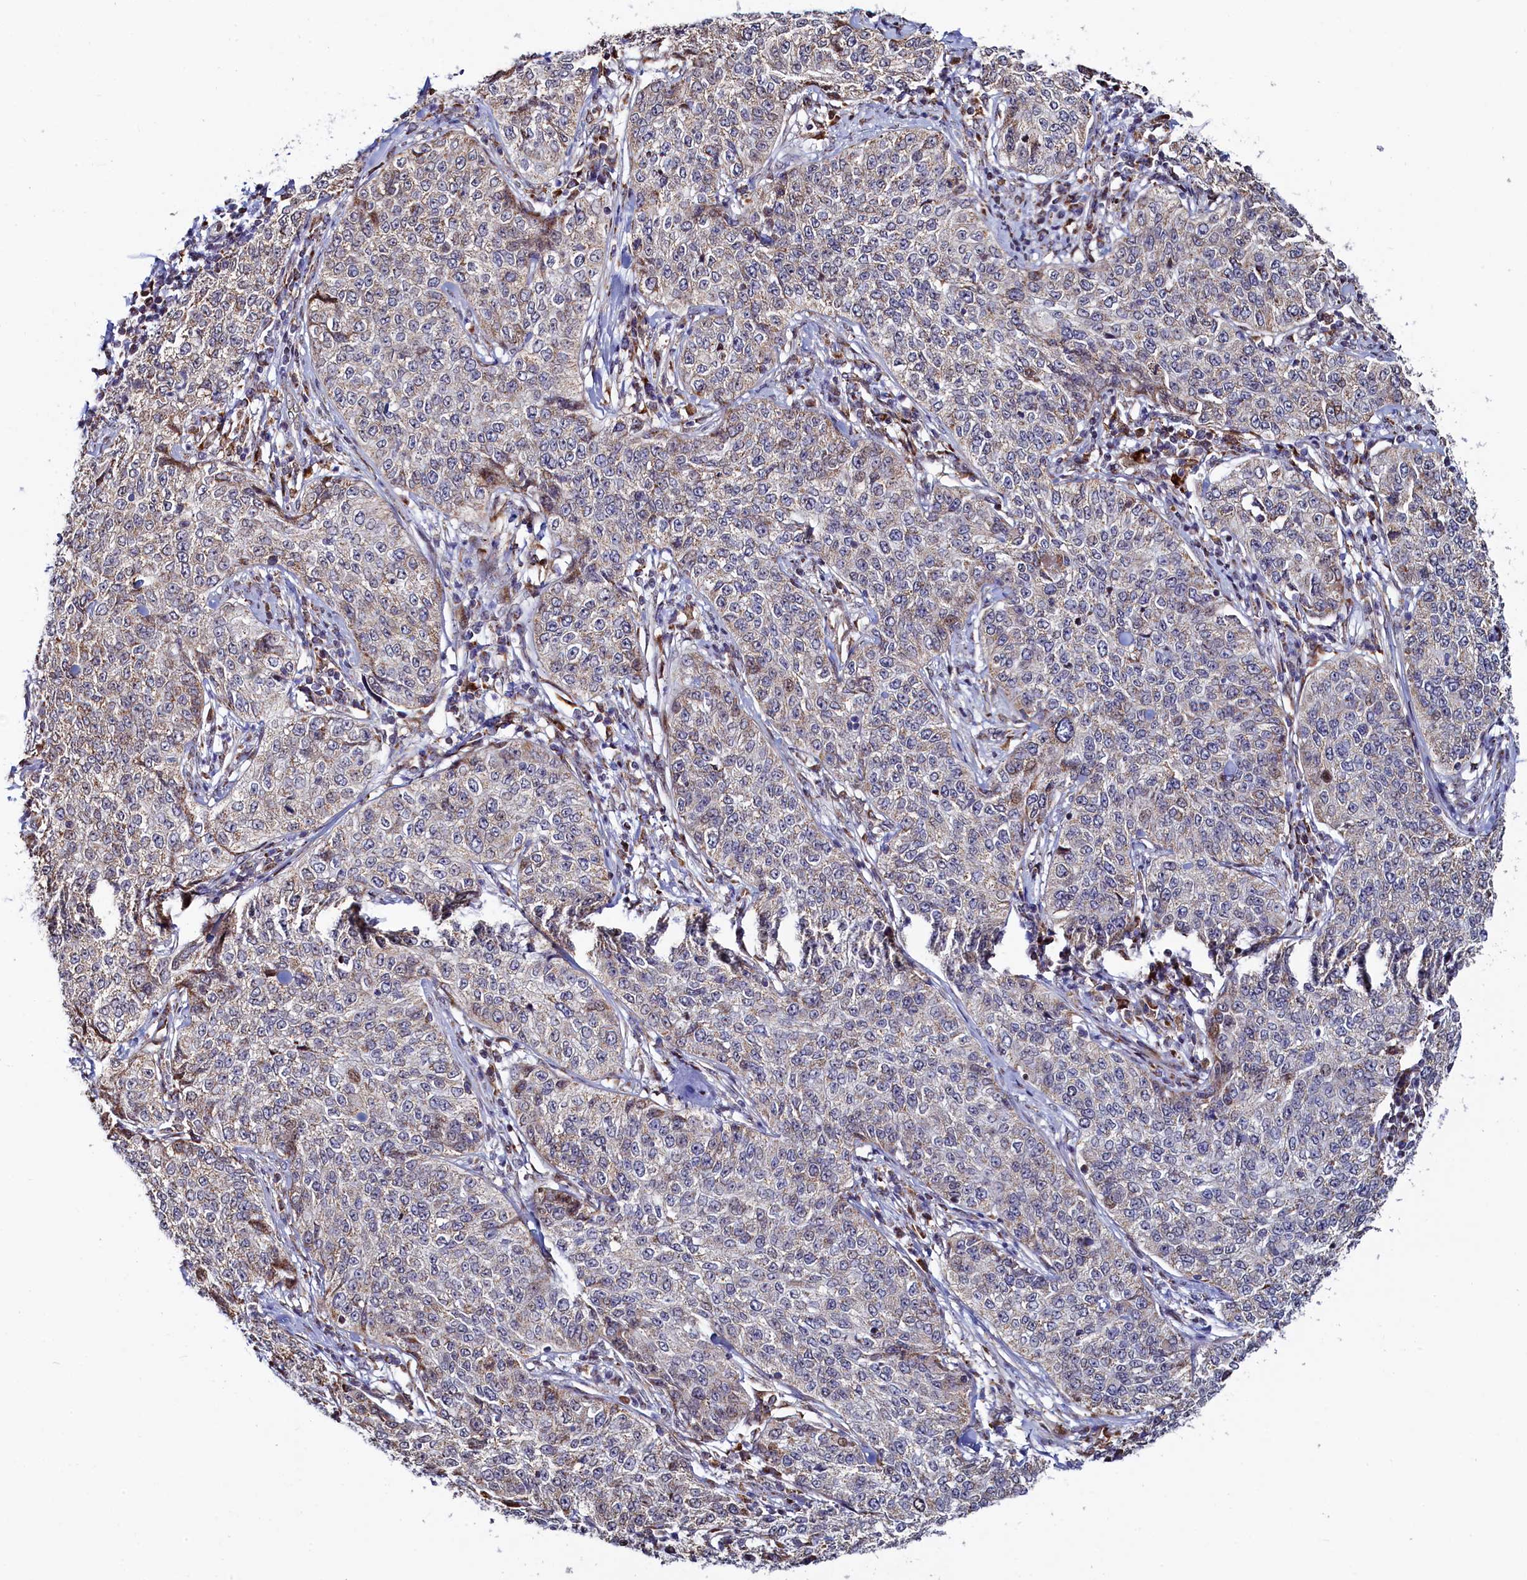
{"staining": {"intensity": "weak", "quantity": "25%-75%", "location": "cytoplasmic/membranous"}, "tissue": "cervical cancer", "cell_type": "Tumor cells", "image_type": "cancer", "snomed": [{"axis": "morphology", "description": "Squamous cell carcinoma, NOS"}, {"axis": "topography", "description": "Cervix"}], "caption": "Immunohistochemistry of cervical cancer shows low levels of weak cytoplasmic/membranous staining in about 25%-75% of tumor cells. (DAB = brown stain, brightfield microscopy at high magnification).", "gene": "HDGFL3", "patient": {"sex": "female", "age": 35}}